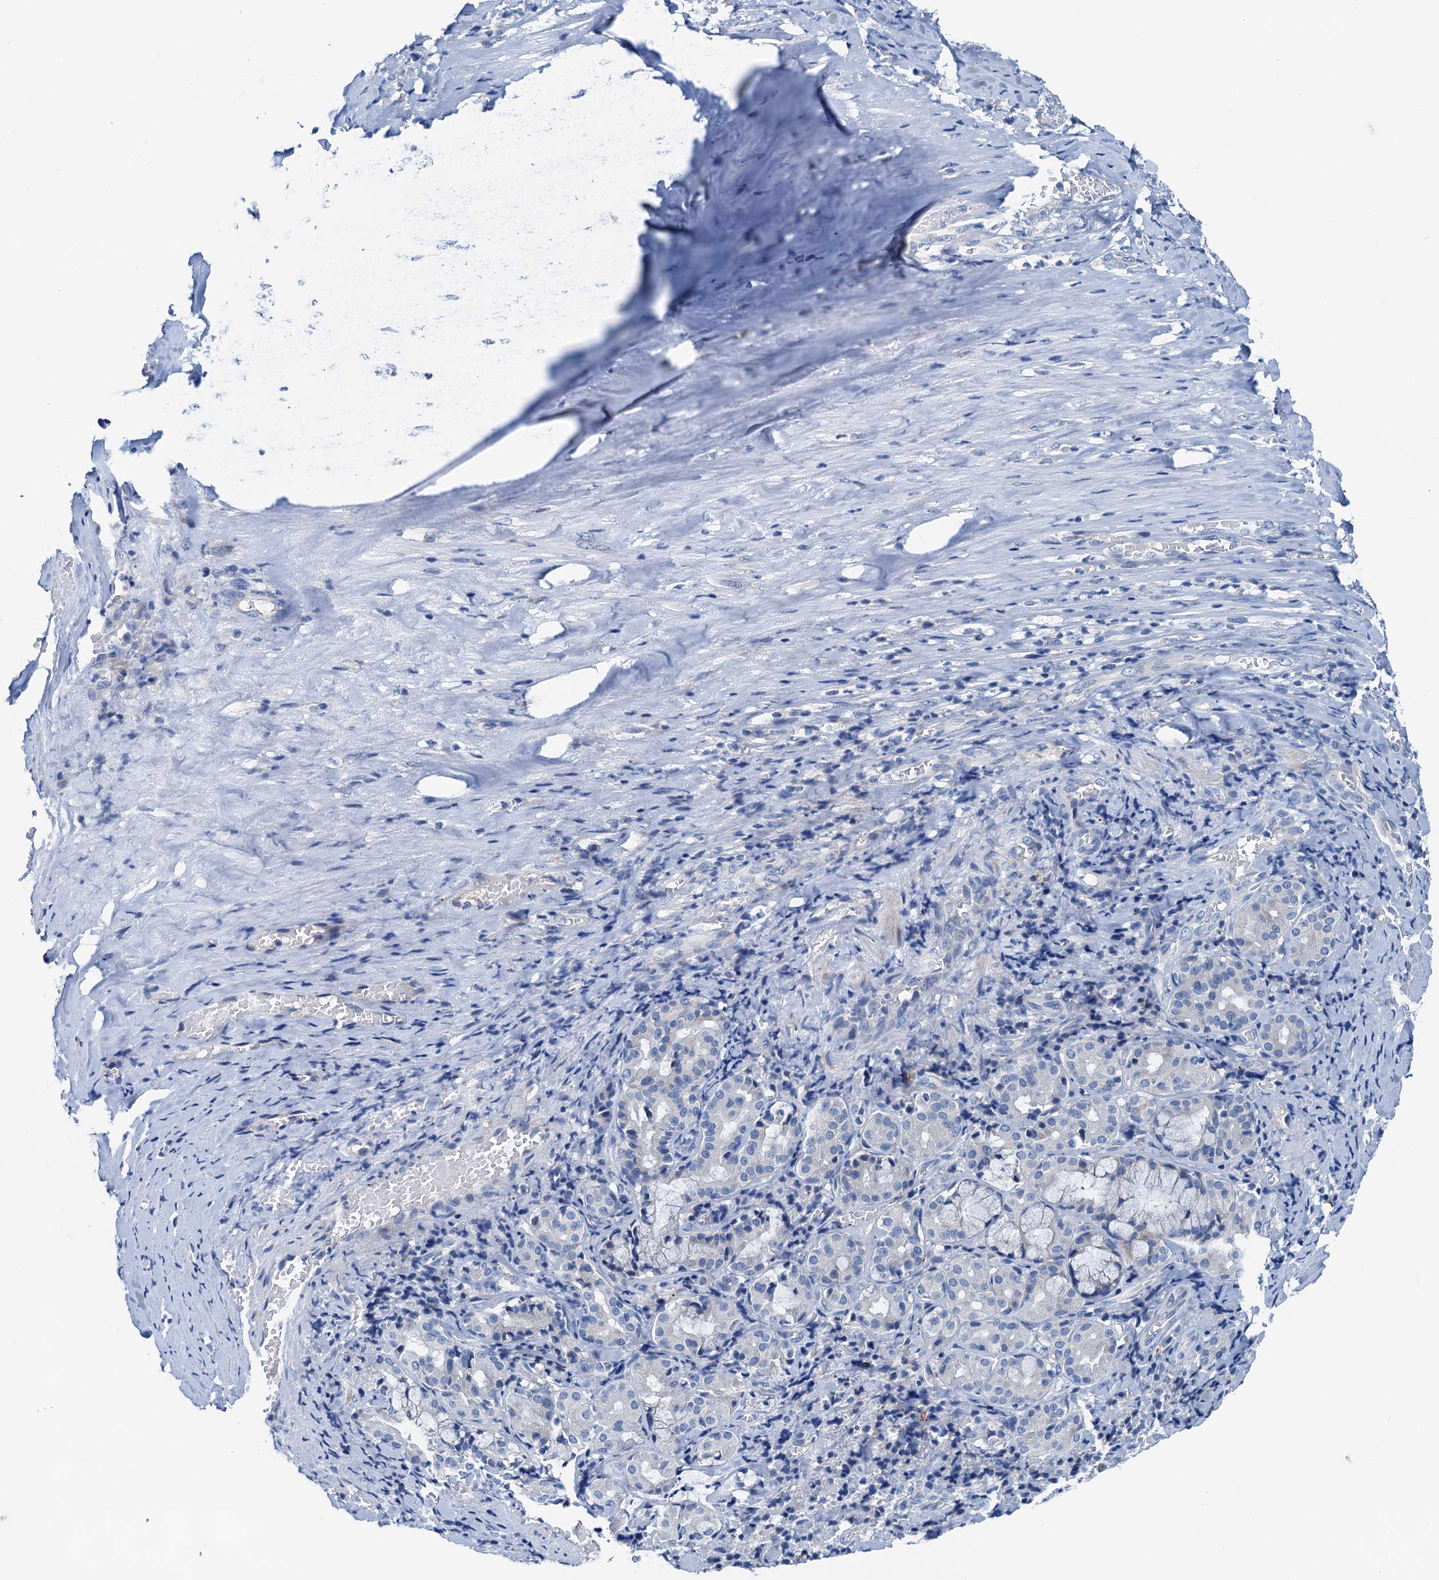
{"staining": {"intensity": "negative", "quantity": "none", "location": "none"}, "tissue": "adipose tissue", "cell_type": "Adipocytes", "image_type": "normal", "snomed": [{"axis": "morphology", "description": "Normal tissue, NOS"}, {"axis": "morphology", "description": "Basal cell carcinoma"}, {"axis": "topography", "description": "Cartilage tissue"}, {"axis": "topography", "description": "Nasopharynx"}, {"axis": "topography", "description": "Oral tissue"}], "caption": "IHC of benign adipose tissue exhibits no positivity in adipocytes.", "gene": "KNDC1", "patient": {"sex": "female", "age": 77}}